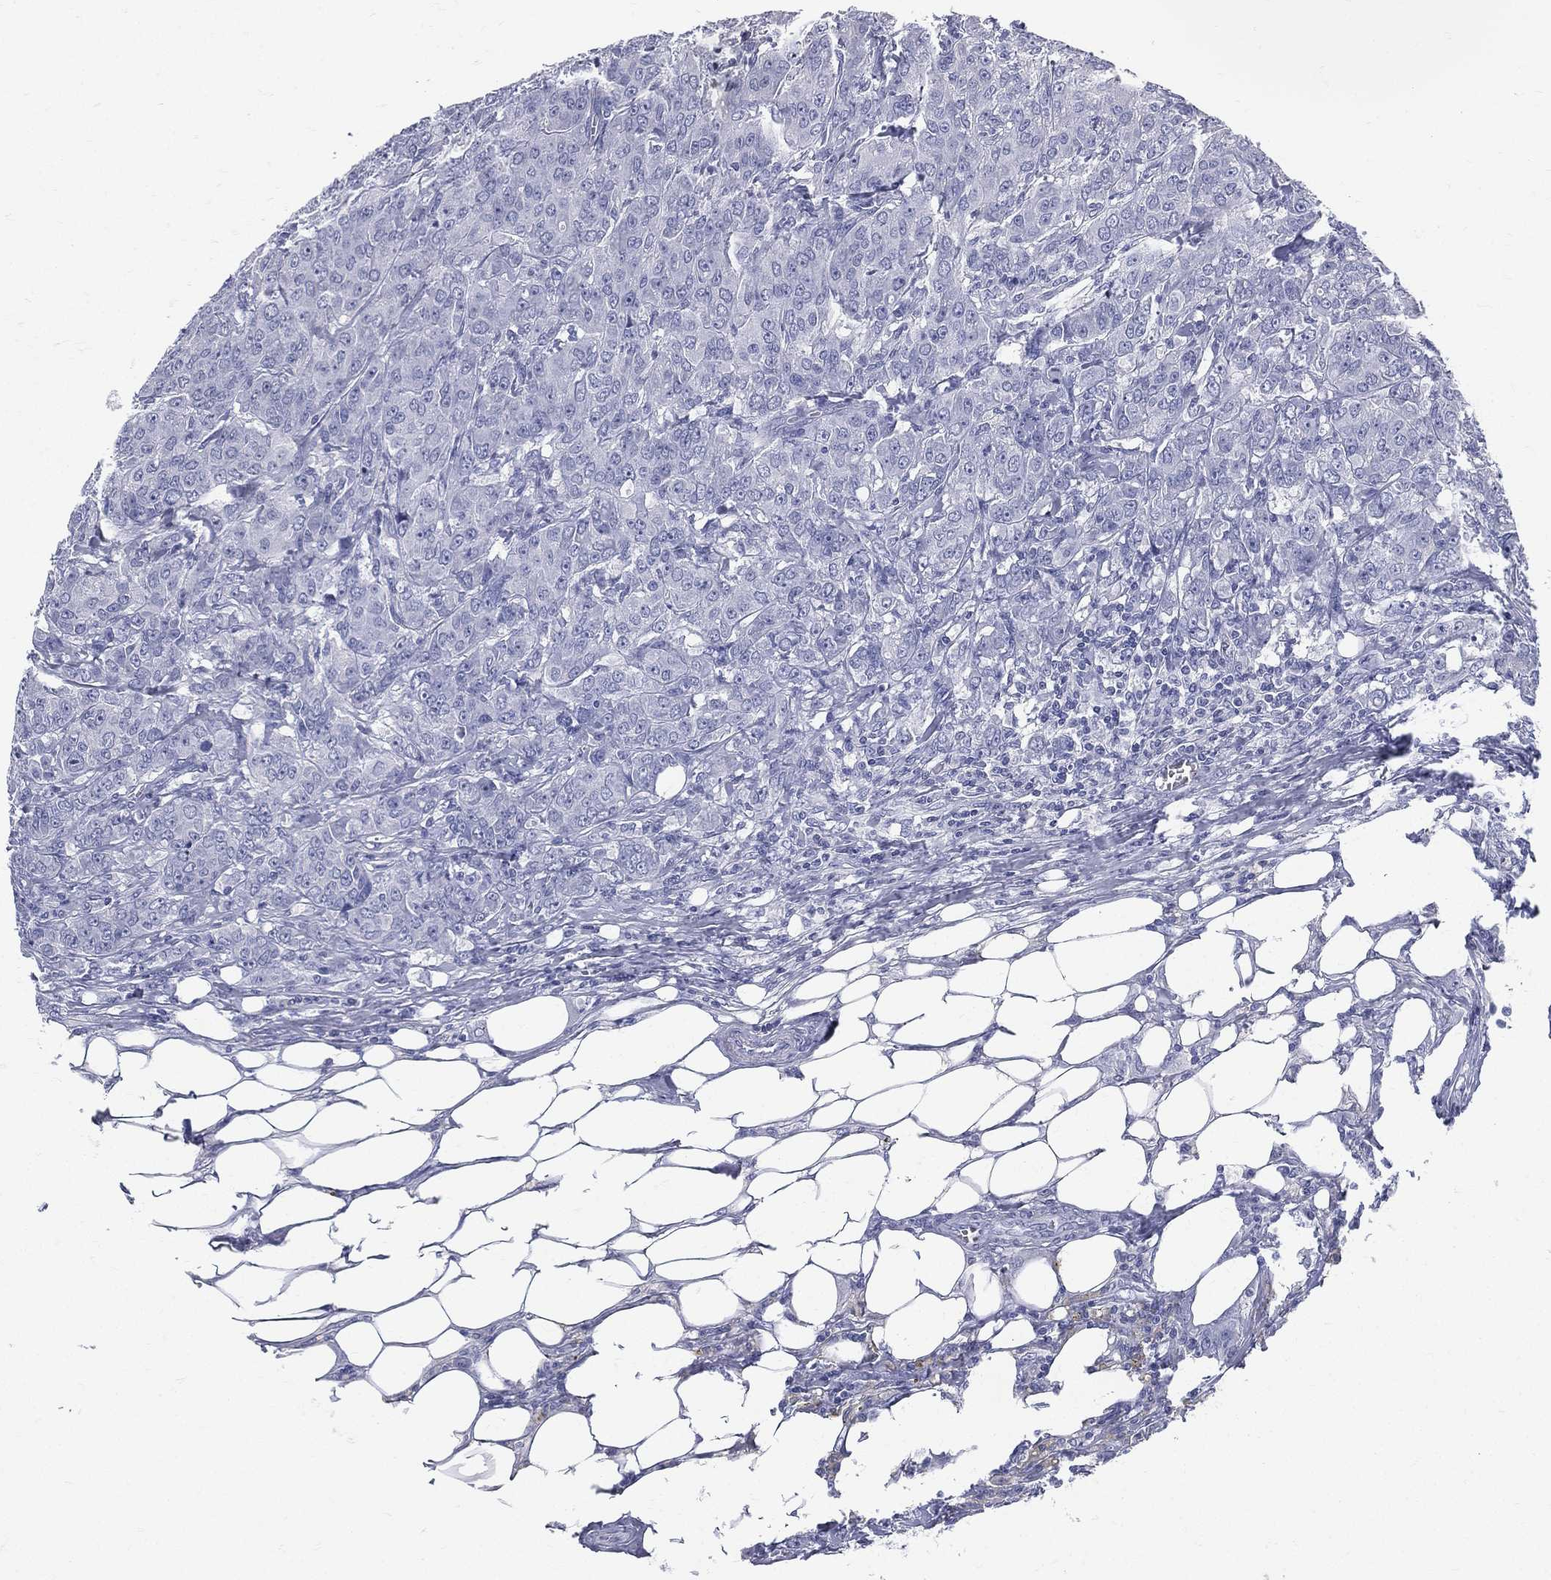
{"staining": {"intensity": "negative", "quantity": "none", "location": "none"}, "tissue": "breast cancer", "cell_type": "Tumor cells", "image_type": "cancer", "snomed": [{"axis": "morphology", "description": "Duct carcinoma"}, {"axis": "topography", "description": "Breast"}], "caption": "Immunohistochemistry (IHC) micrograph of human breast intraductal carcinoma stained for a protein (brown), which demonstrates no expression in tumor cells. (Brightfield microscopy of DAB immunohistochemistry at high magnification).", "gene": "ETNPPL", "patient": {"sex": "female", "age": 43}}